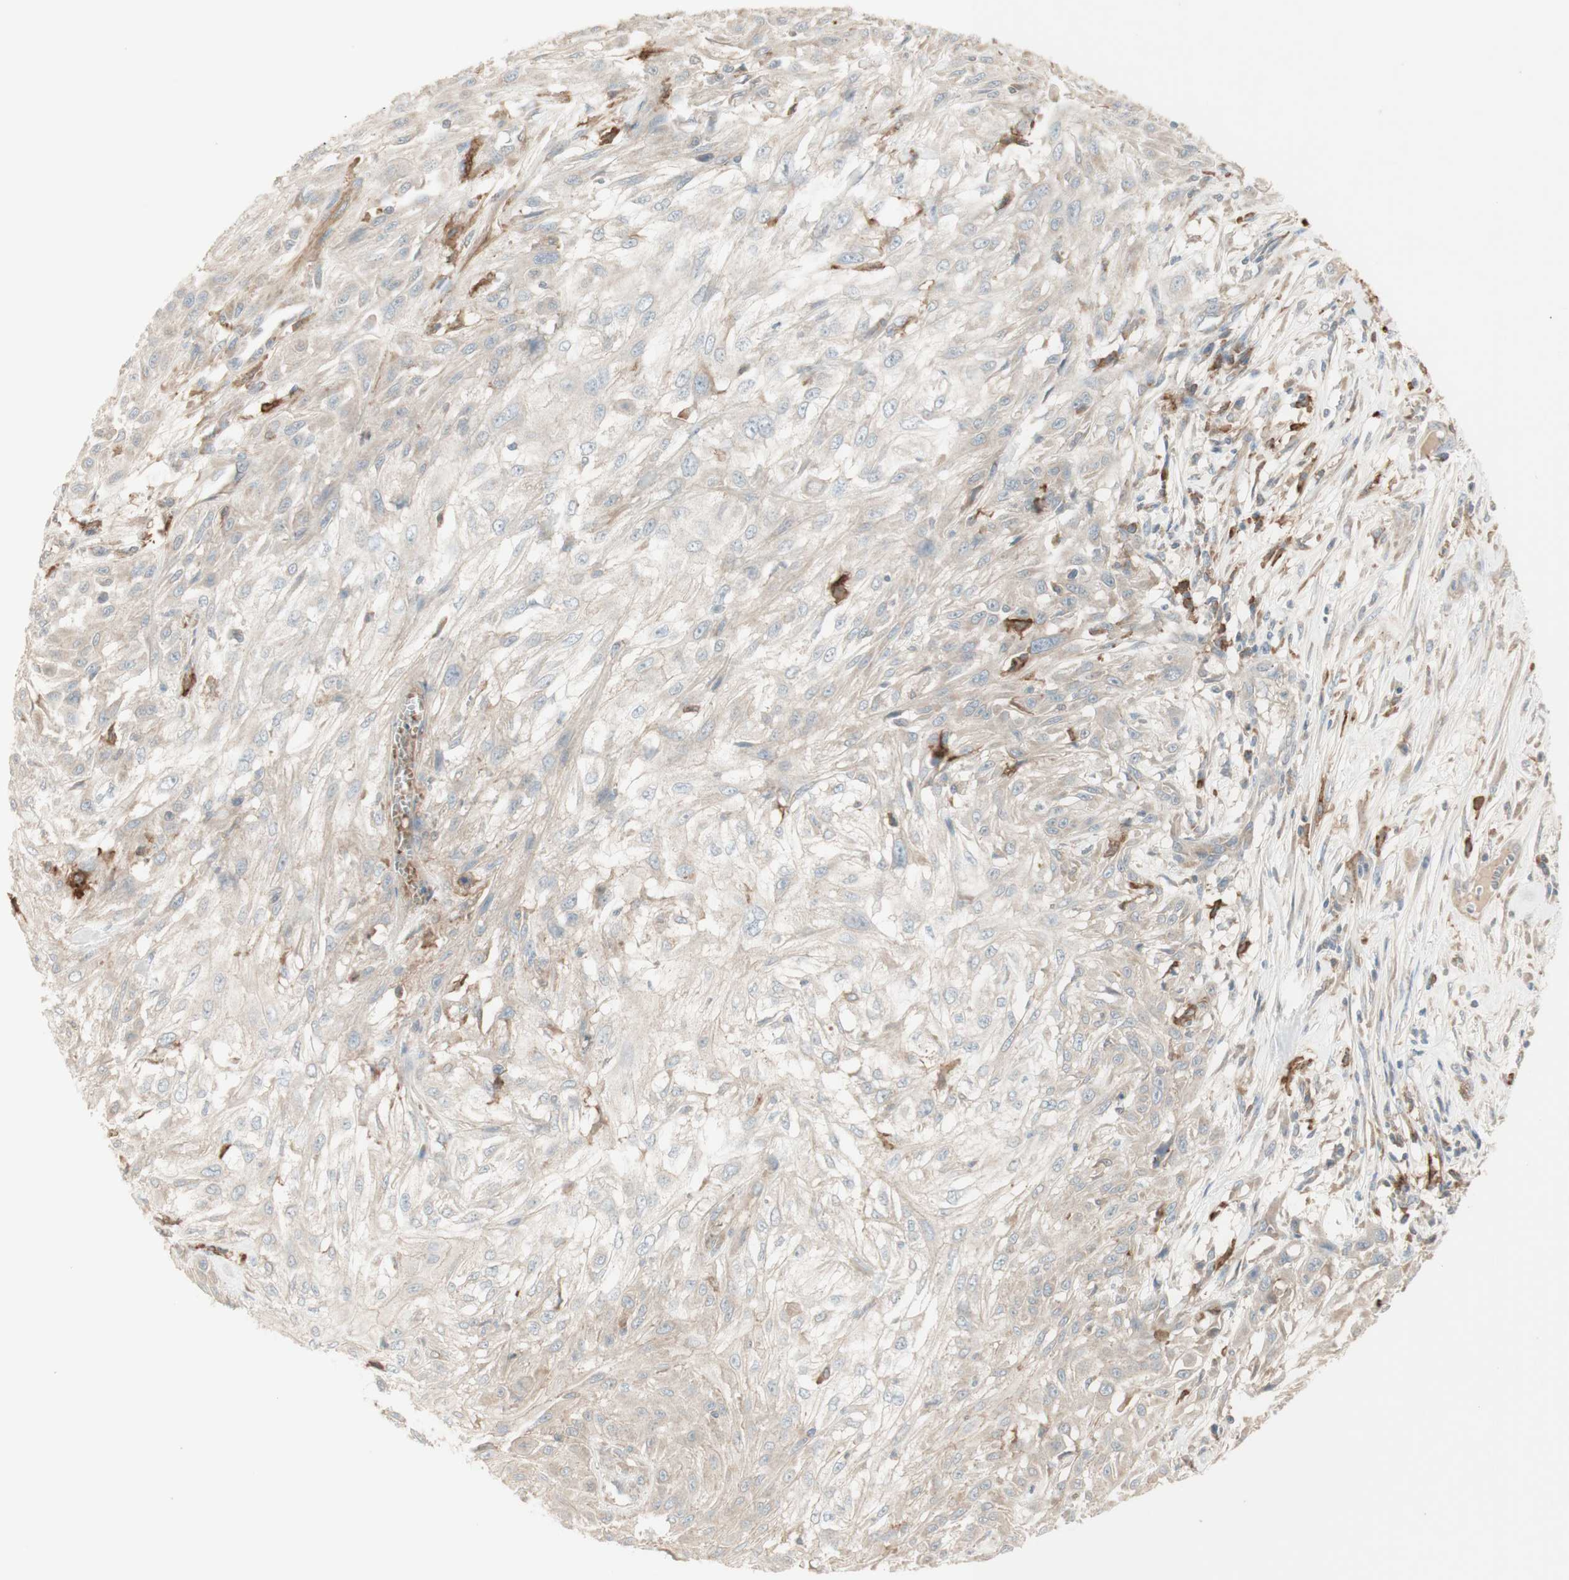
{"staining": {"intensity": "weak", "quantity": "25%-75%", "location": "cytoplasmic/membranous"}, "tissue": "skin cancer", "cell_type": "Tumor cells", "image_type": "cancer", "snomed": [{"axis": "morphology", "description": "Squamous cell carcinoma, NOS"}, {"axis": "topography", "description": "Skin"}], "caption": "High-magnification brightfield microscopy of skin squamous cell carcinoma stained with DAB (brown) and counterstained with hematoxylin (blue). tumor cells exhibit weak cytoplasmic/membranous positivity is seen in approximately25%-75% of cells.", "gene": "PTGER4", "patient": {"sex": "male", "age": 75}}